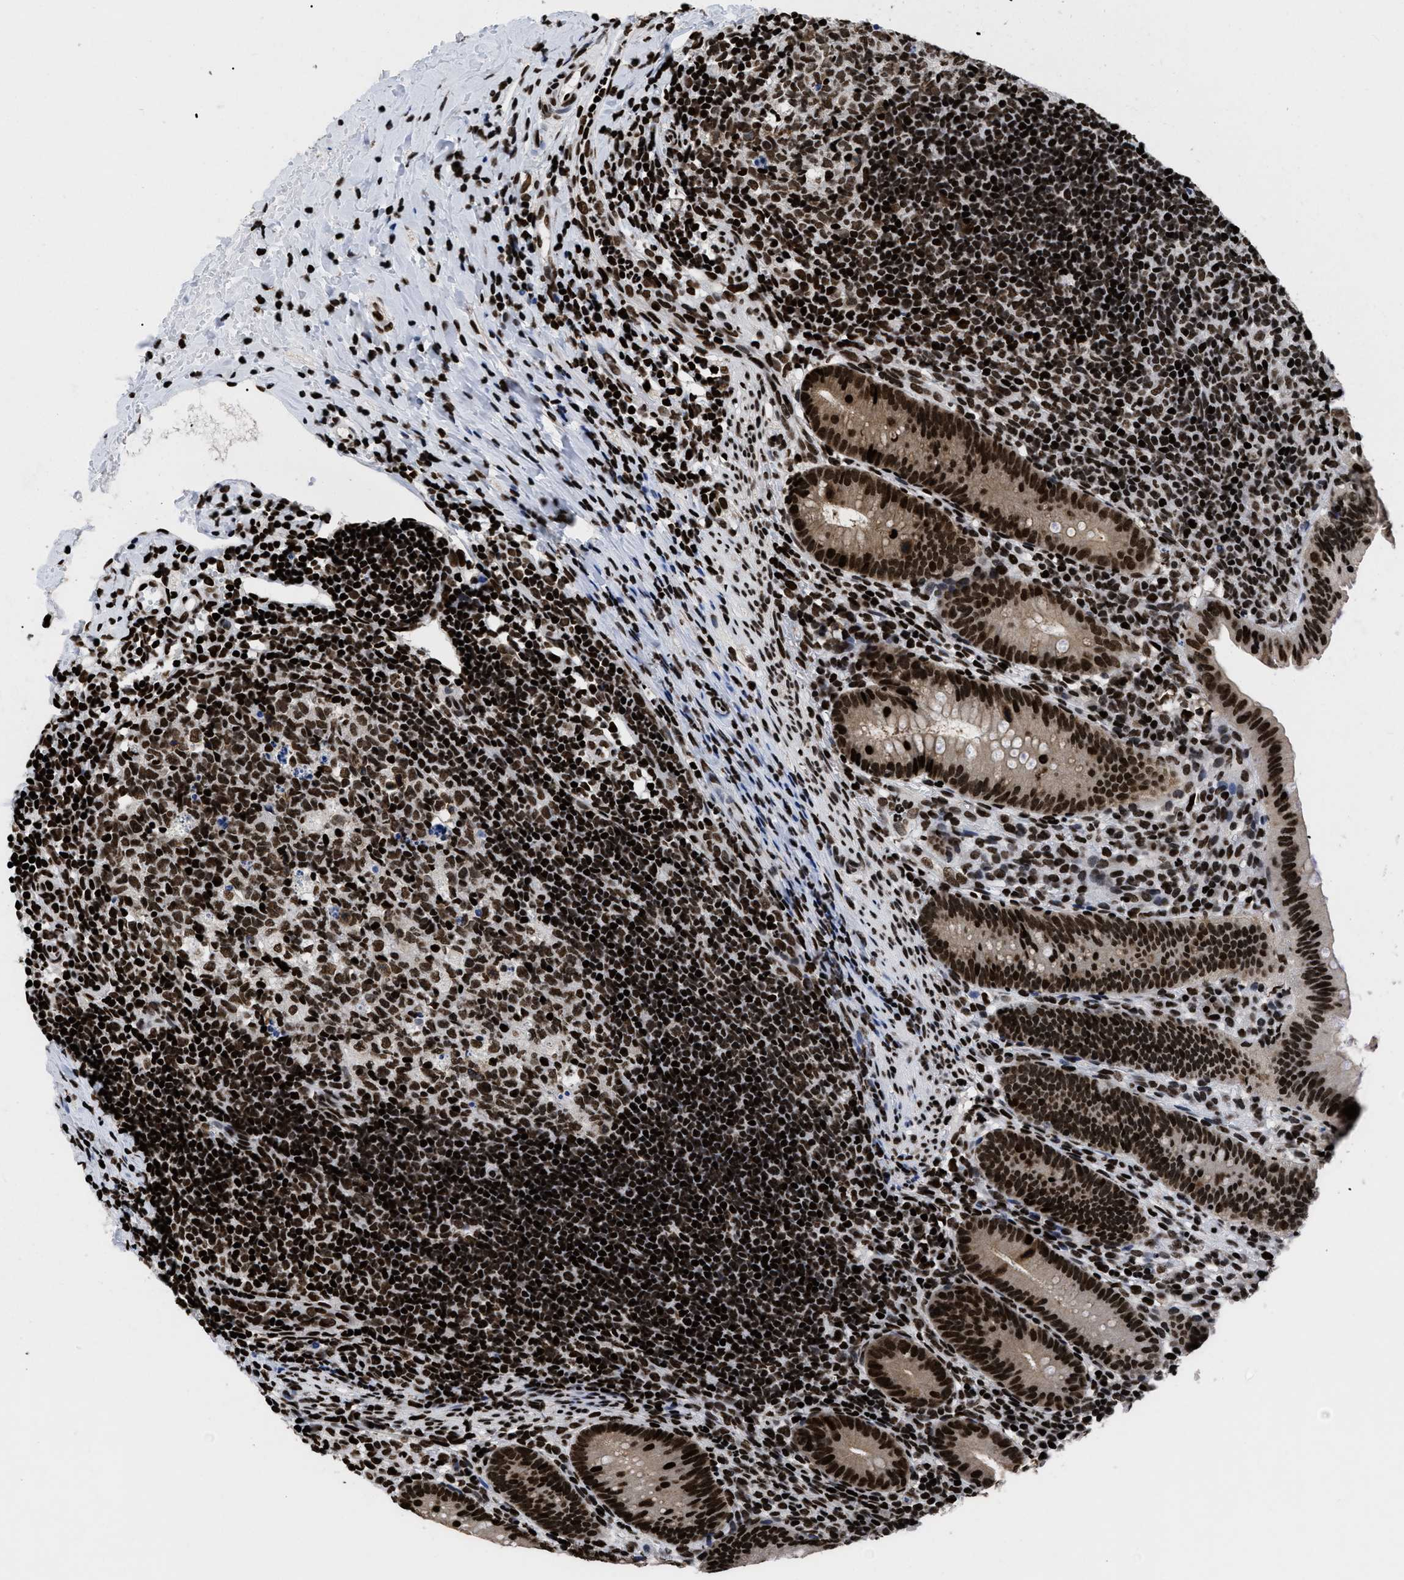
{"staining": {"intensity": "strong", "quantity": ">75%", "location": "cytoplasmic/membranous,nuclear"}, "tissue": "appendix", "cell_type": "Glandular cells", "image_type": "normal", "snomed": [{"axis": "morphology", "description": "Normal tissue, NOS"}, {"axis": "topography", "description": "Appendix"}], "caption": "IHC of benign appendix reveals high levels of strong cytoplasmic/membranous,nuclear expression in about >75% of glandular cells.", "gene": "CALHM3", "patient": {"sex": "male", "age": 1}}